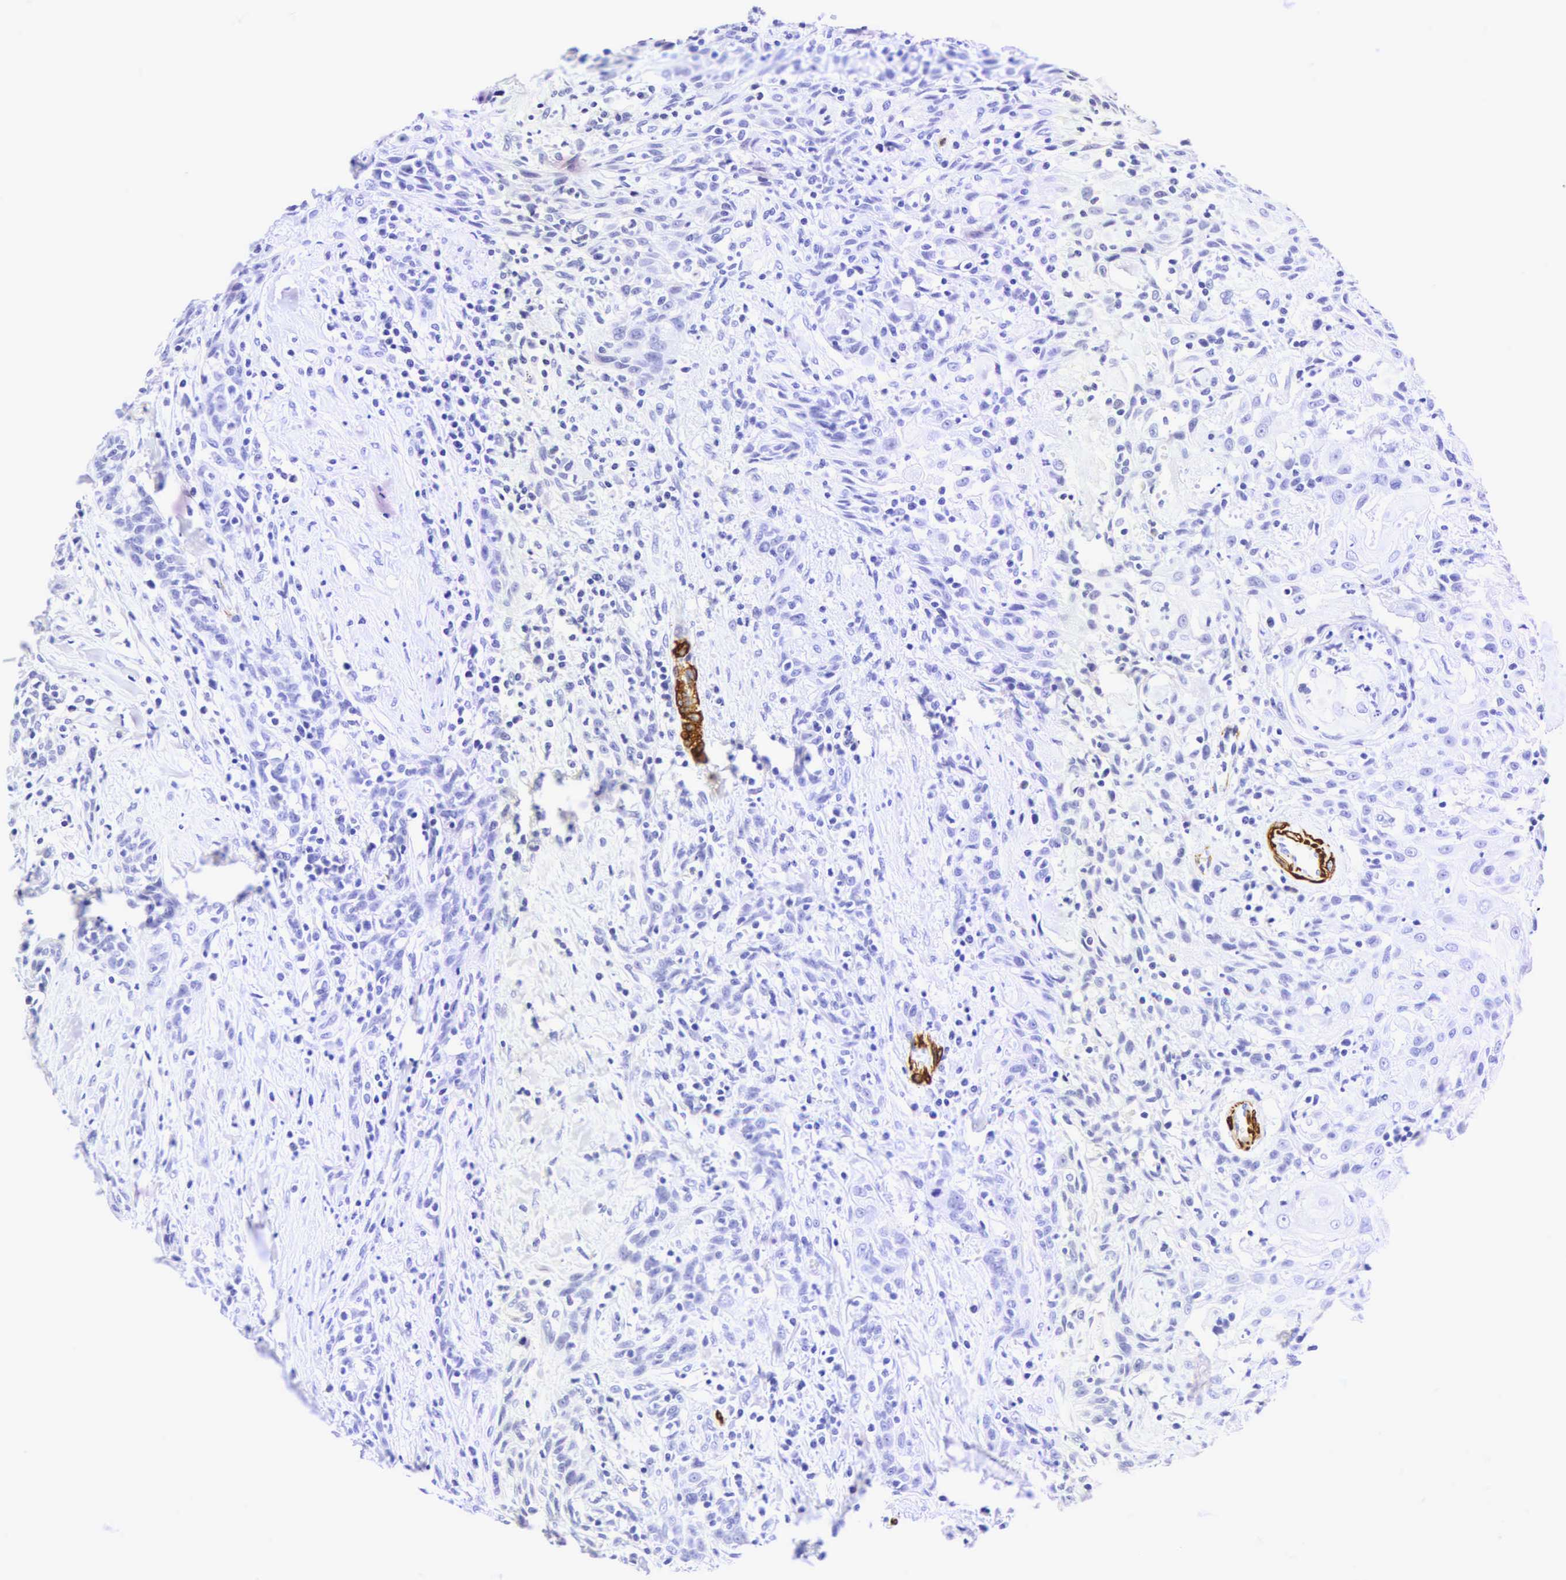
{"staining": {"intensity": "negative", "quantity": "none", "location": "none"}, "tissue": "head and neck cancer", "cell_type": "Tumor cells", "image_type": "cancer", "snomed": [{"axis": "morphology", "description": "Squamous cell carcinoma, NOS"}, {"axis": "topography", "description": "Oral tissue"}, {"axis": "topography", "description": "Head-Neck"}], "caption": "An immunohistochemistry photomicrograph of head and neck cancer (squamous cell carcinoma) is shown. There is no staining in tumor cells of head and neck cancer (squamous cell carcinoma).", "gene": "CALD1", "patient": {"sex": "female", "age": 82}}